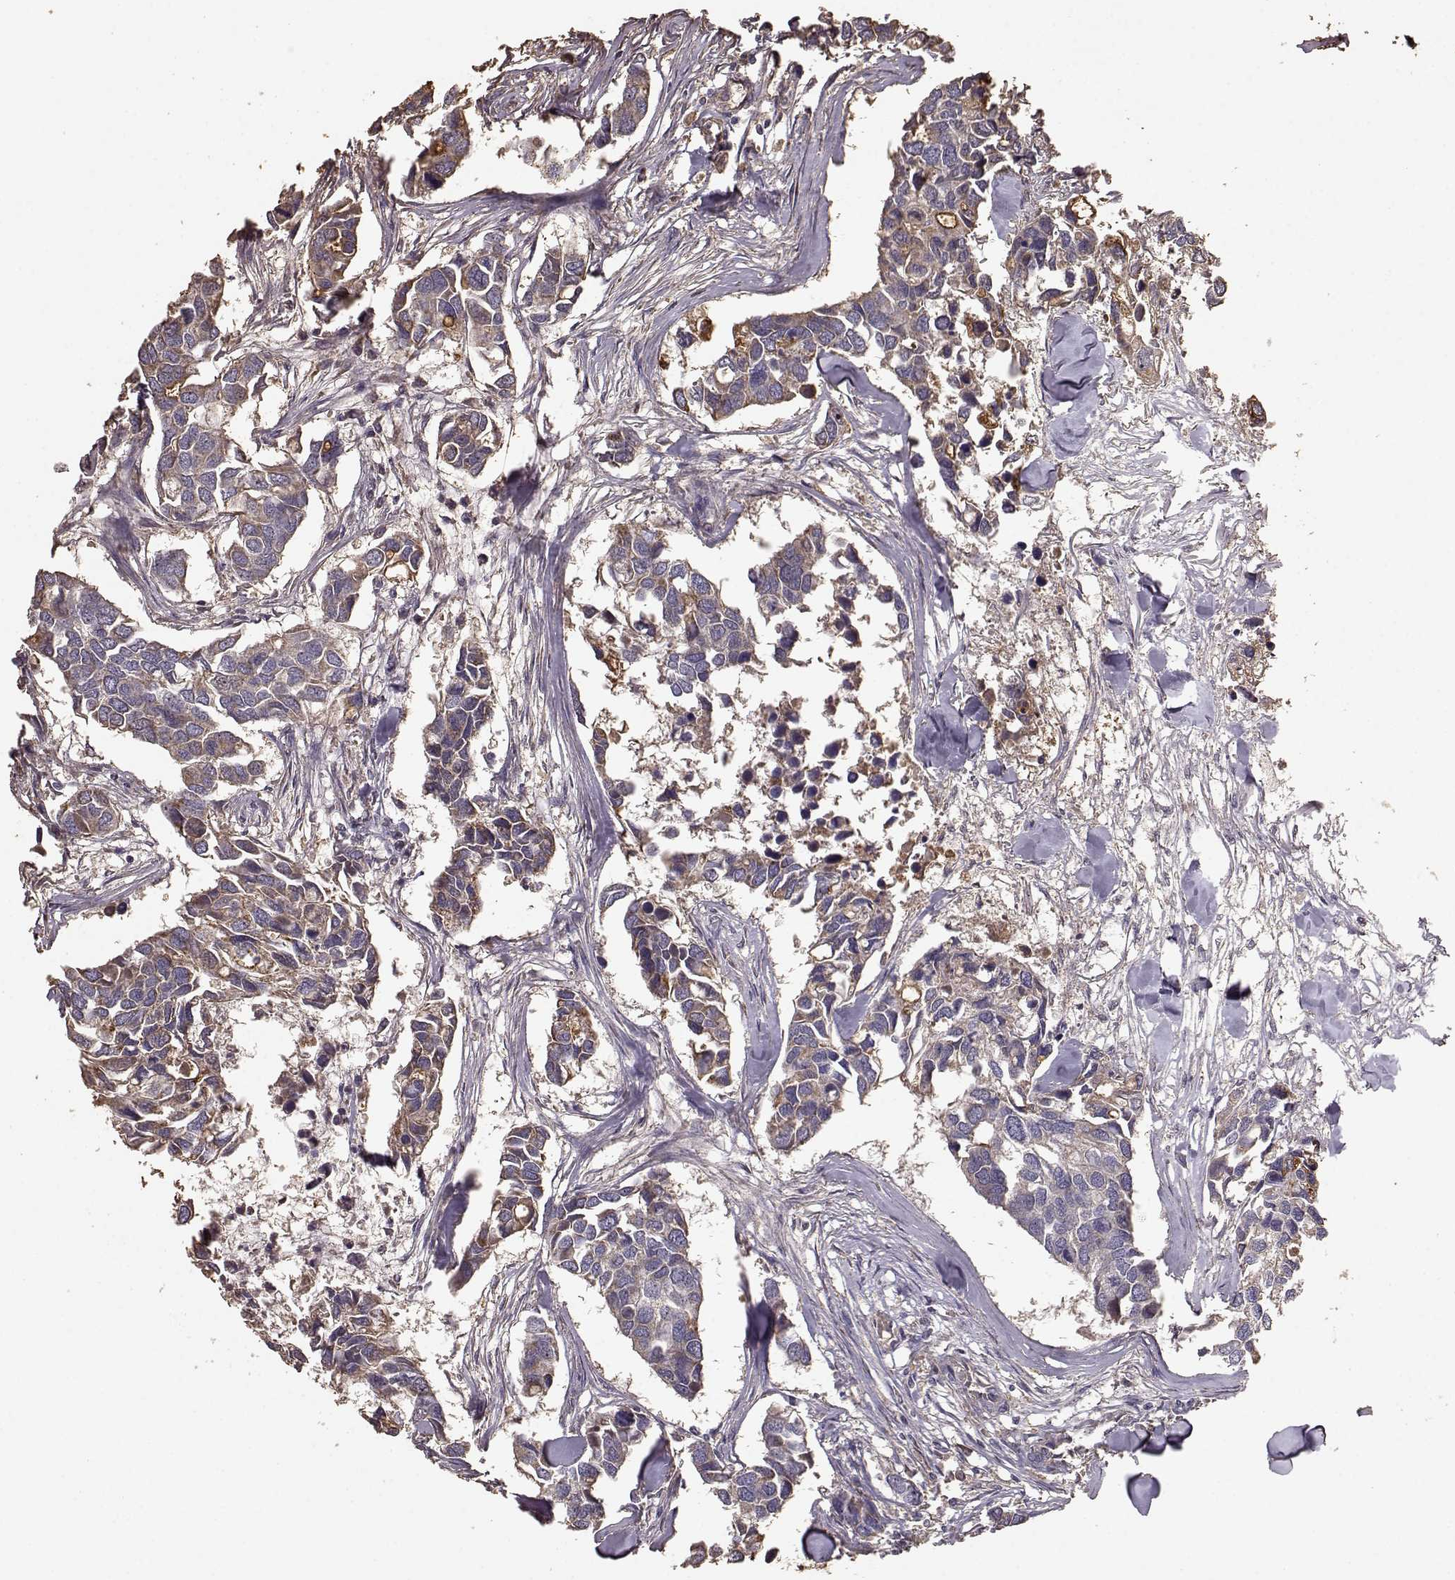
{"staining": {"intensity": "moderate", "quantity": "25%-75%", "location": "cytoplasmic/membranous,nuclear"}, "tissue": "breast cancer", "cell_type": "Tumor cells", "image_type": "cancer", "snomed": [{"axis": "morphology", "description": "Duct carcinoma"}, {"axis": "topography", "description": "Breast"}], "caption": "This is a photomicrograph of IHC staining of breast invasive ductal carcinoma, which shows moderate staining in the cytoplasmic/membranous and nuclear of tumor cells.", "gene": "PTGES2", "patient": {"sex": "female", "age": 83}}